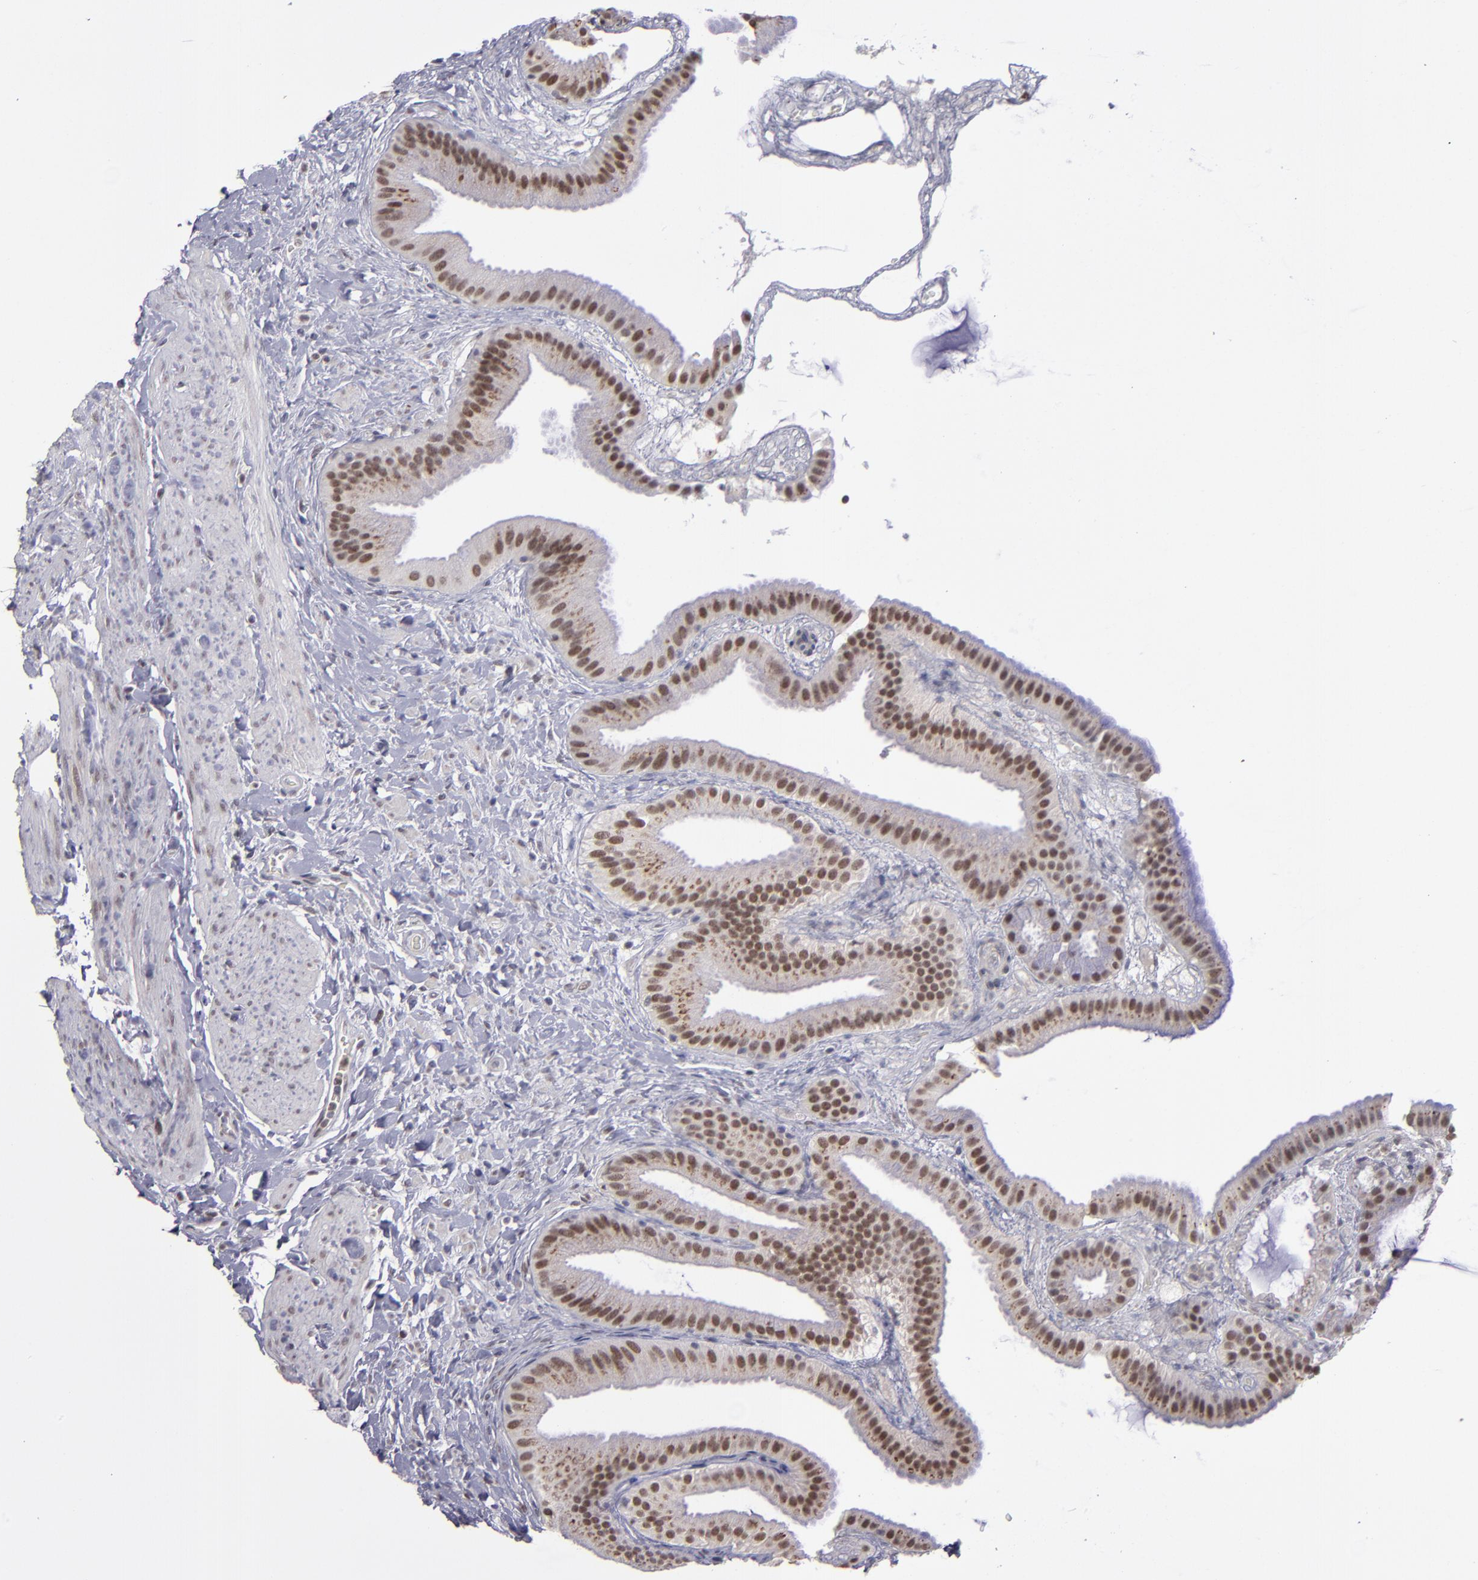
{"staining": {"intensity": "moderate", "quantity": ">75%", "location": "nuclear"}, "tissue": "gallbladder", "cell_type": "Glandular cells", "image_type": "normal", "snomed": [{"axis": "morphology", "description": "Normal tissue, NOS"}, {"axis": "topography", "description": "Gallbladder"}], "caption": "A brown stain labels moderate nuclear expression of a protein in glandular cells of unremarkable gallbladder.", "gene": "RREB1", "patient": {"sex": "female", "age": 63}}